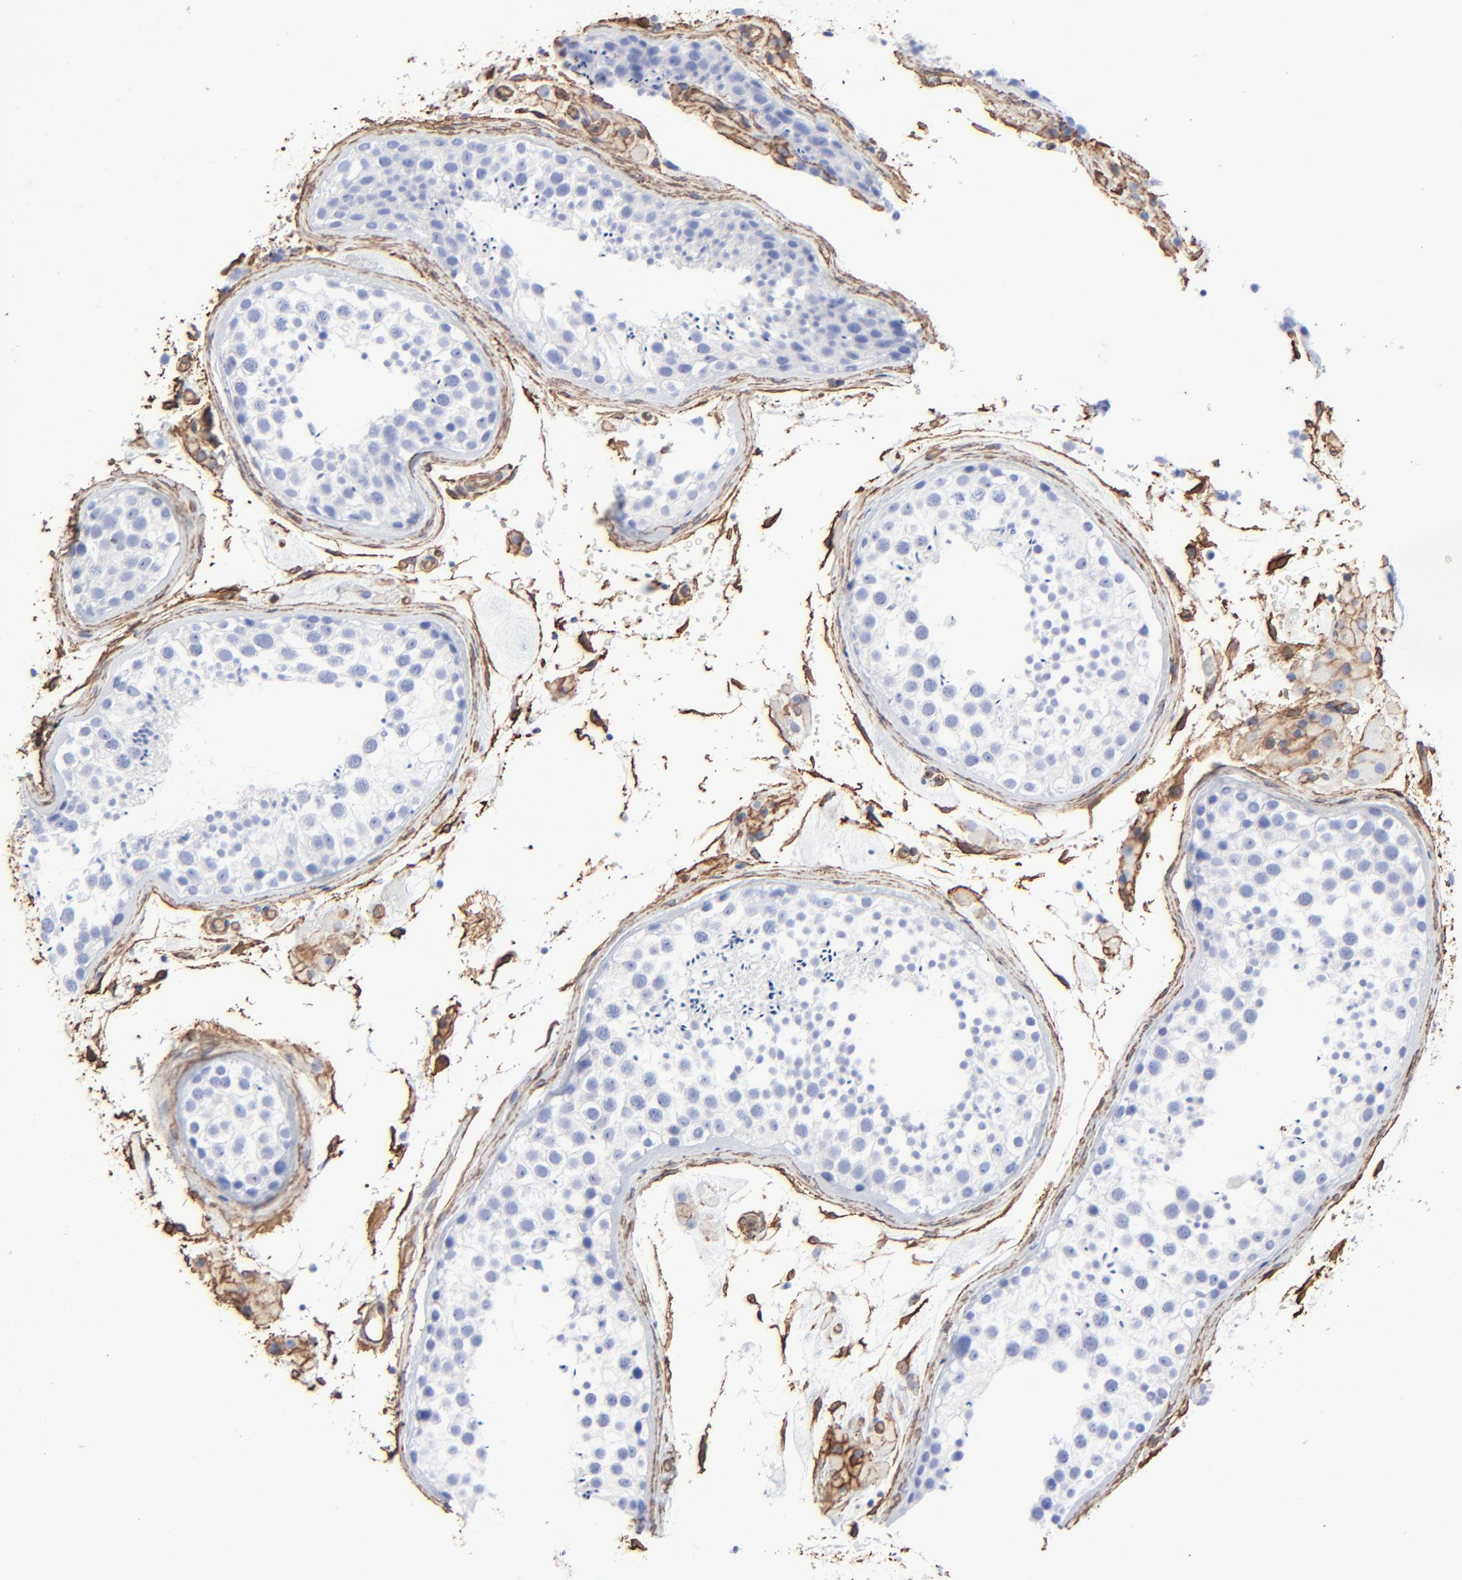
{"staining": {"intensity": "negative", "quantity": "none", "location": "none"}, "tissue": "testis", "cell_type": "Cells in seminiferous ducts", "image_type": "normal", "snomed": [{"axis": "morphology", "description": "Normal tissue, NOS"}, {"axis": "topography", "description": "Testis"}], "caption": "IHC photomicrograph of unremarkable human testis stained for a protein (brown), which reveals no expression in cells in seminiferous ducts.", "gene": "CAV1", "patient": {"sex": "male", "age": 46}}